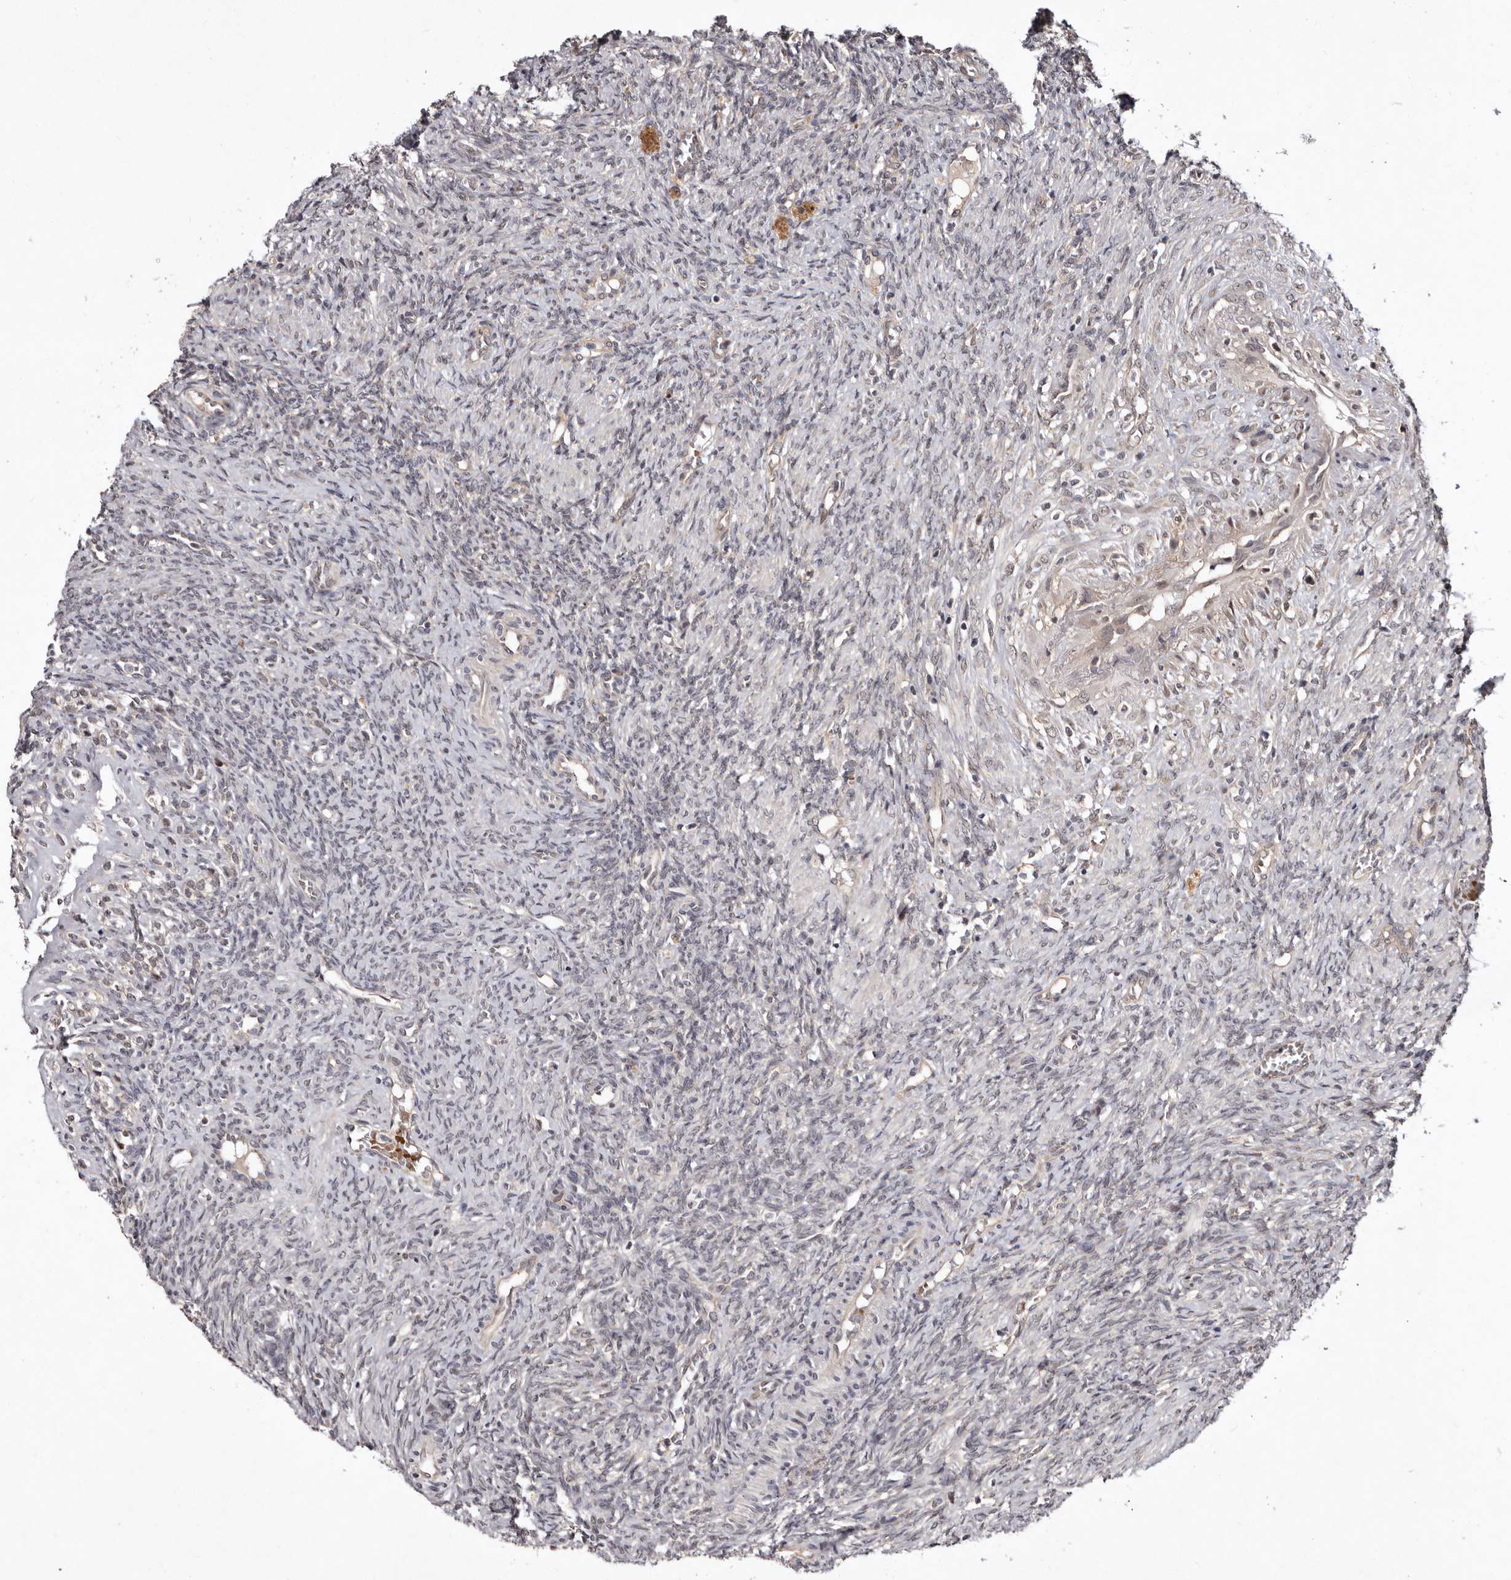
{"staining": {"intensity": "weak", "quantity": ">75%", "location": "cytoplasmic/membranous"}, "tissue": "ovary", "cell_type": "Follicle cells", "image_type": "normal", "snomed": [{"axis": "morphology", "description": "Normal tissue, NOS"}, {"axis": "topography", "description": "Ovary"}], "caption": "Immunohistochemistry (IHC) micrograph of benign ovary stained for a protein (brown), which demonstrates low levels of weak cytoplasmic/membranous expression in approximately >75% of follicle cells.", "gene": "ABL1", "patient": {"sex": "female", "age": 41}}